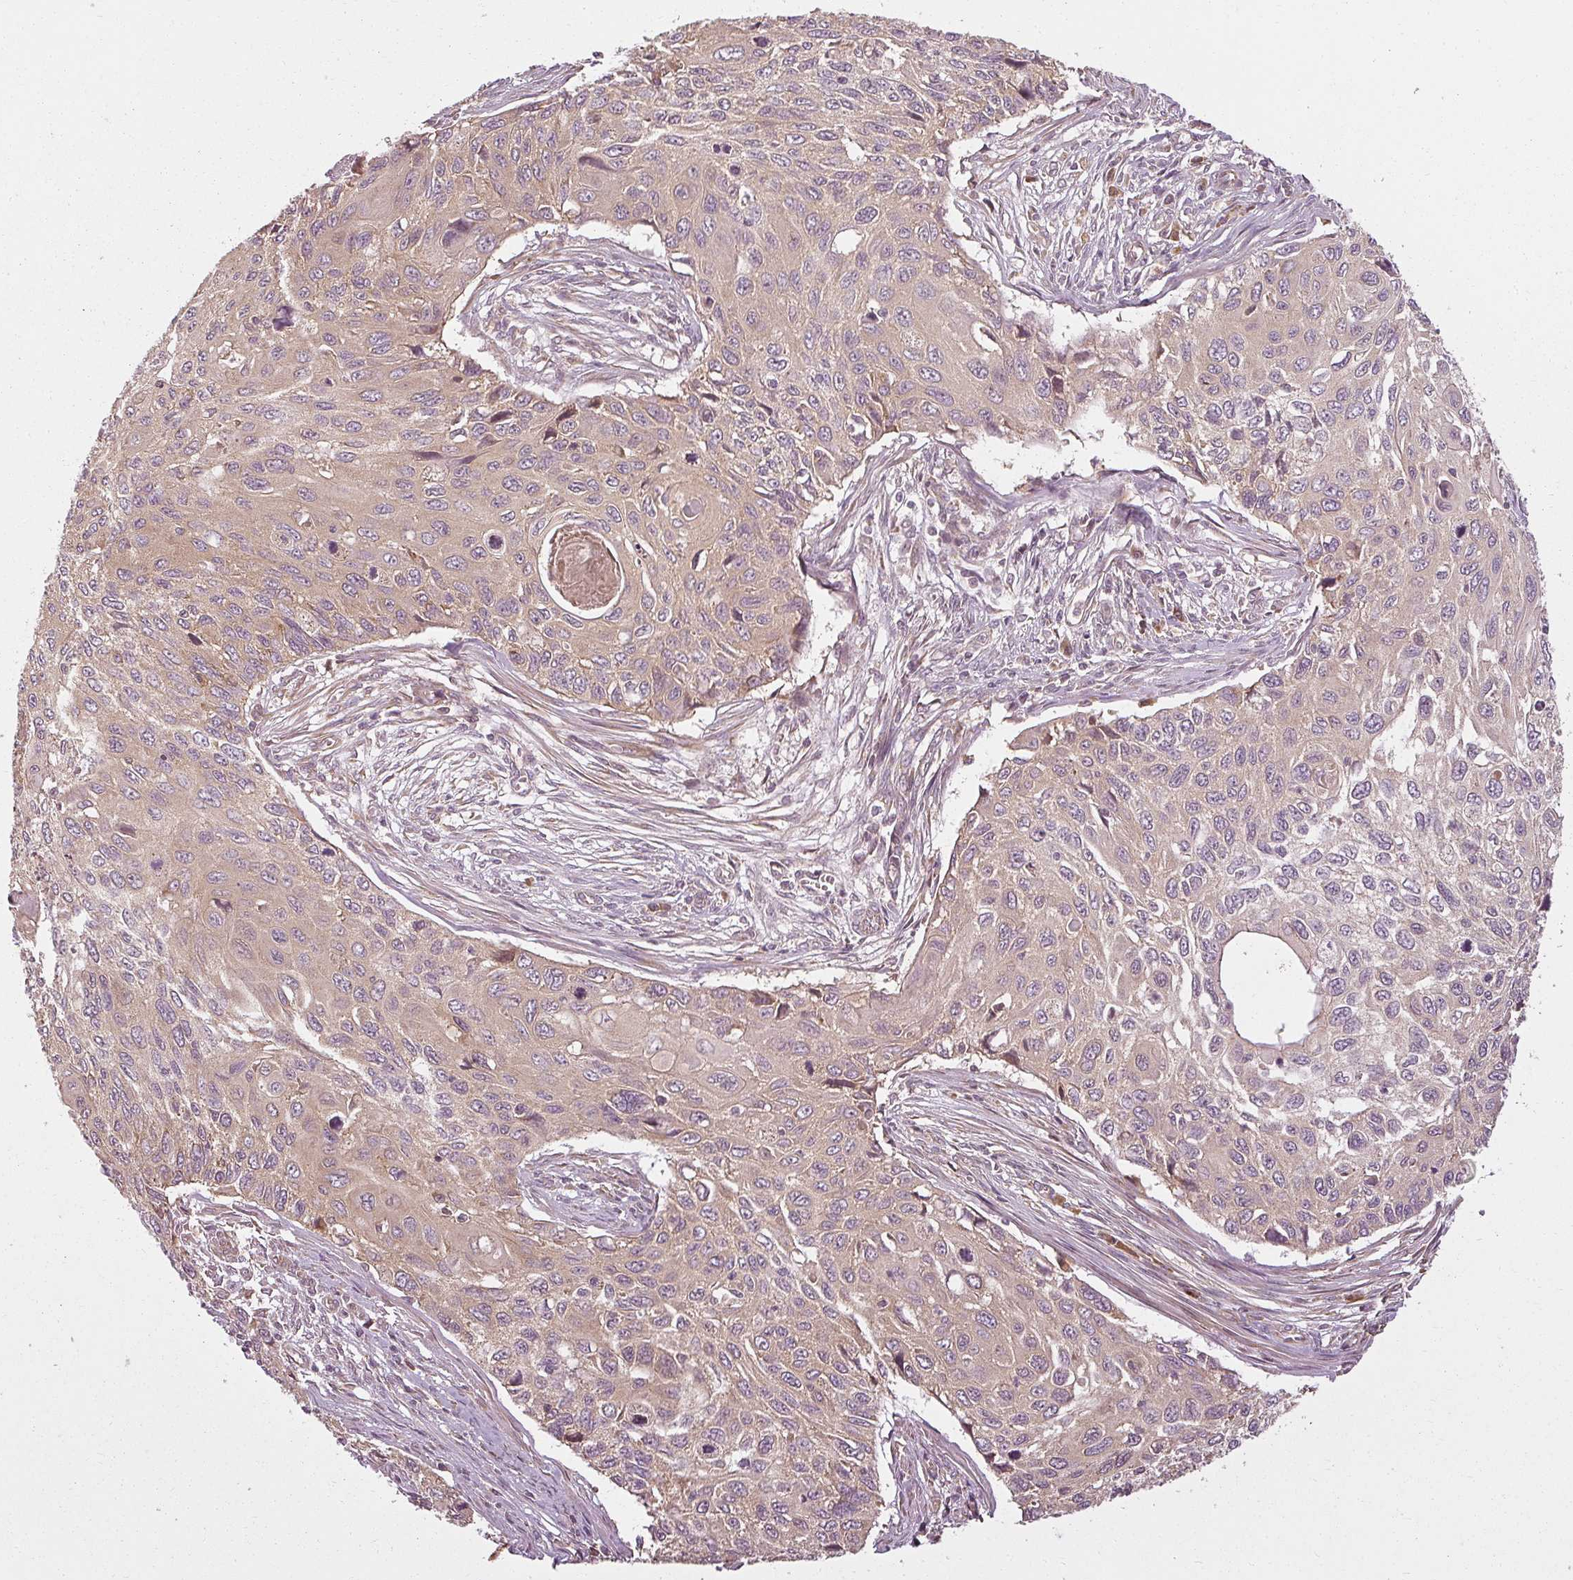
{"staining": {"intensity": "weak", "quantity": ">75%", "location": "cytoplasmic/membranous"}, "tissue": "cervical cancer", "cell_type": "Tumor cells", "image_type": "cancer", "snomed": [{"axis": "morphology", "description": "Squamous cell carcinoma, NOS"}, {"axis": "topography", "description": "Cervix"}], "caption": "A micrograph showing weak cytoplasmic/membranous positivity in approximately >75% of tumor cells in cervical cancer, as visualized by brown immunohistochemical staining.", "gene": "RPL24", "patient": {"sex": "female", "age": 70}}